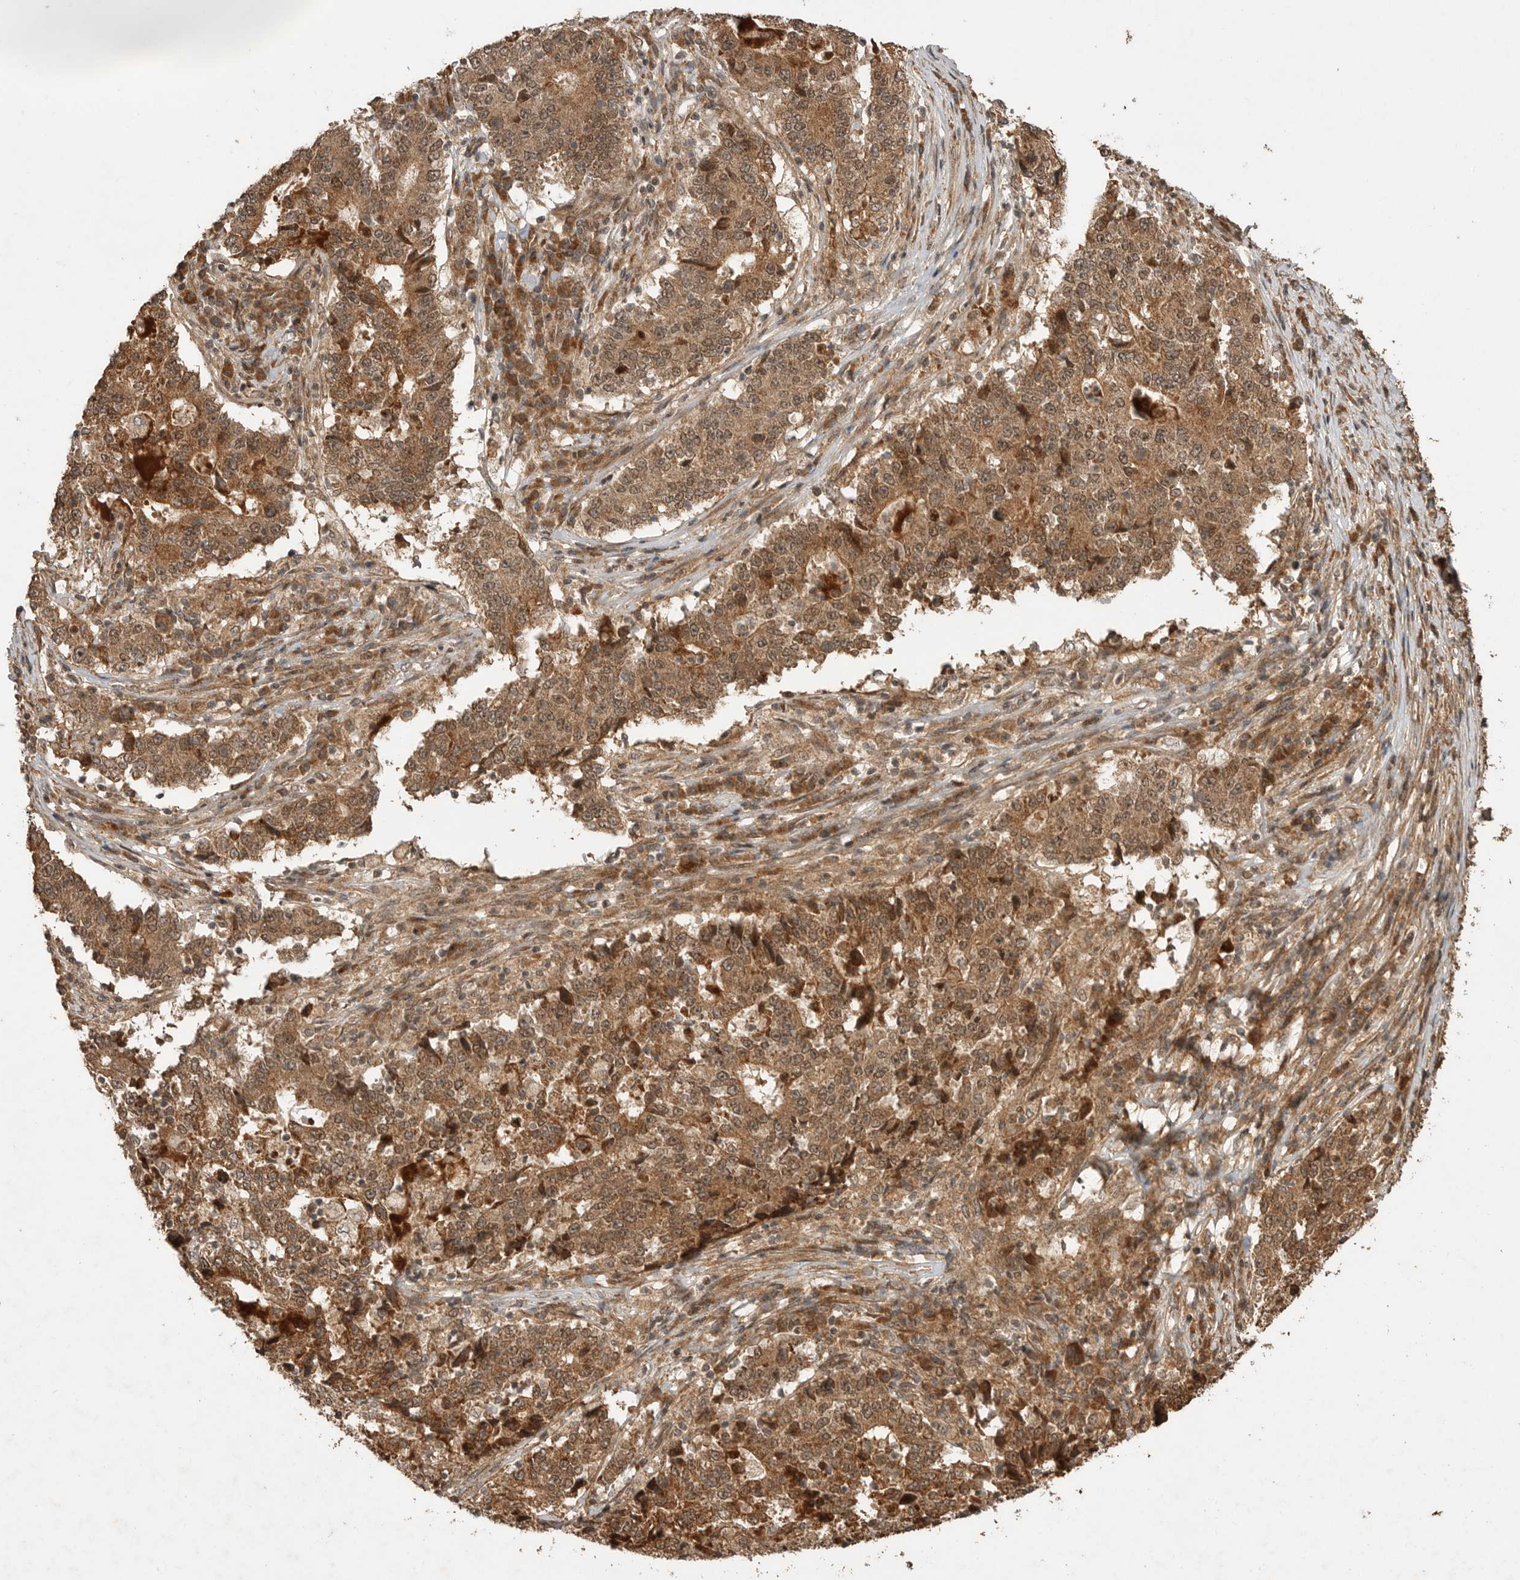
{"staining": {"intensity": "moderate", "quantity": ">75%", "location": "cytoplasmic/membranous"}, "tissue": "stomach cancer", "cell_type": "Tumor cells", "image_type": "cancer", "snomed": [{"axis": "morphology", "description": "Adenocarcinoma, NOS"}, {"axis": "topography", "description": "Stomach"}], "caption": "Brown immunohistochemical staining in human adenocarcinoma (stomach) reveals moderate cytoplasmic/membranous staining in approximately >75% of tumor cells.", "gene": "BOC", "patient": {"sex": "male", "age": 59}}